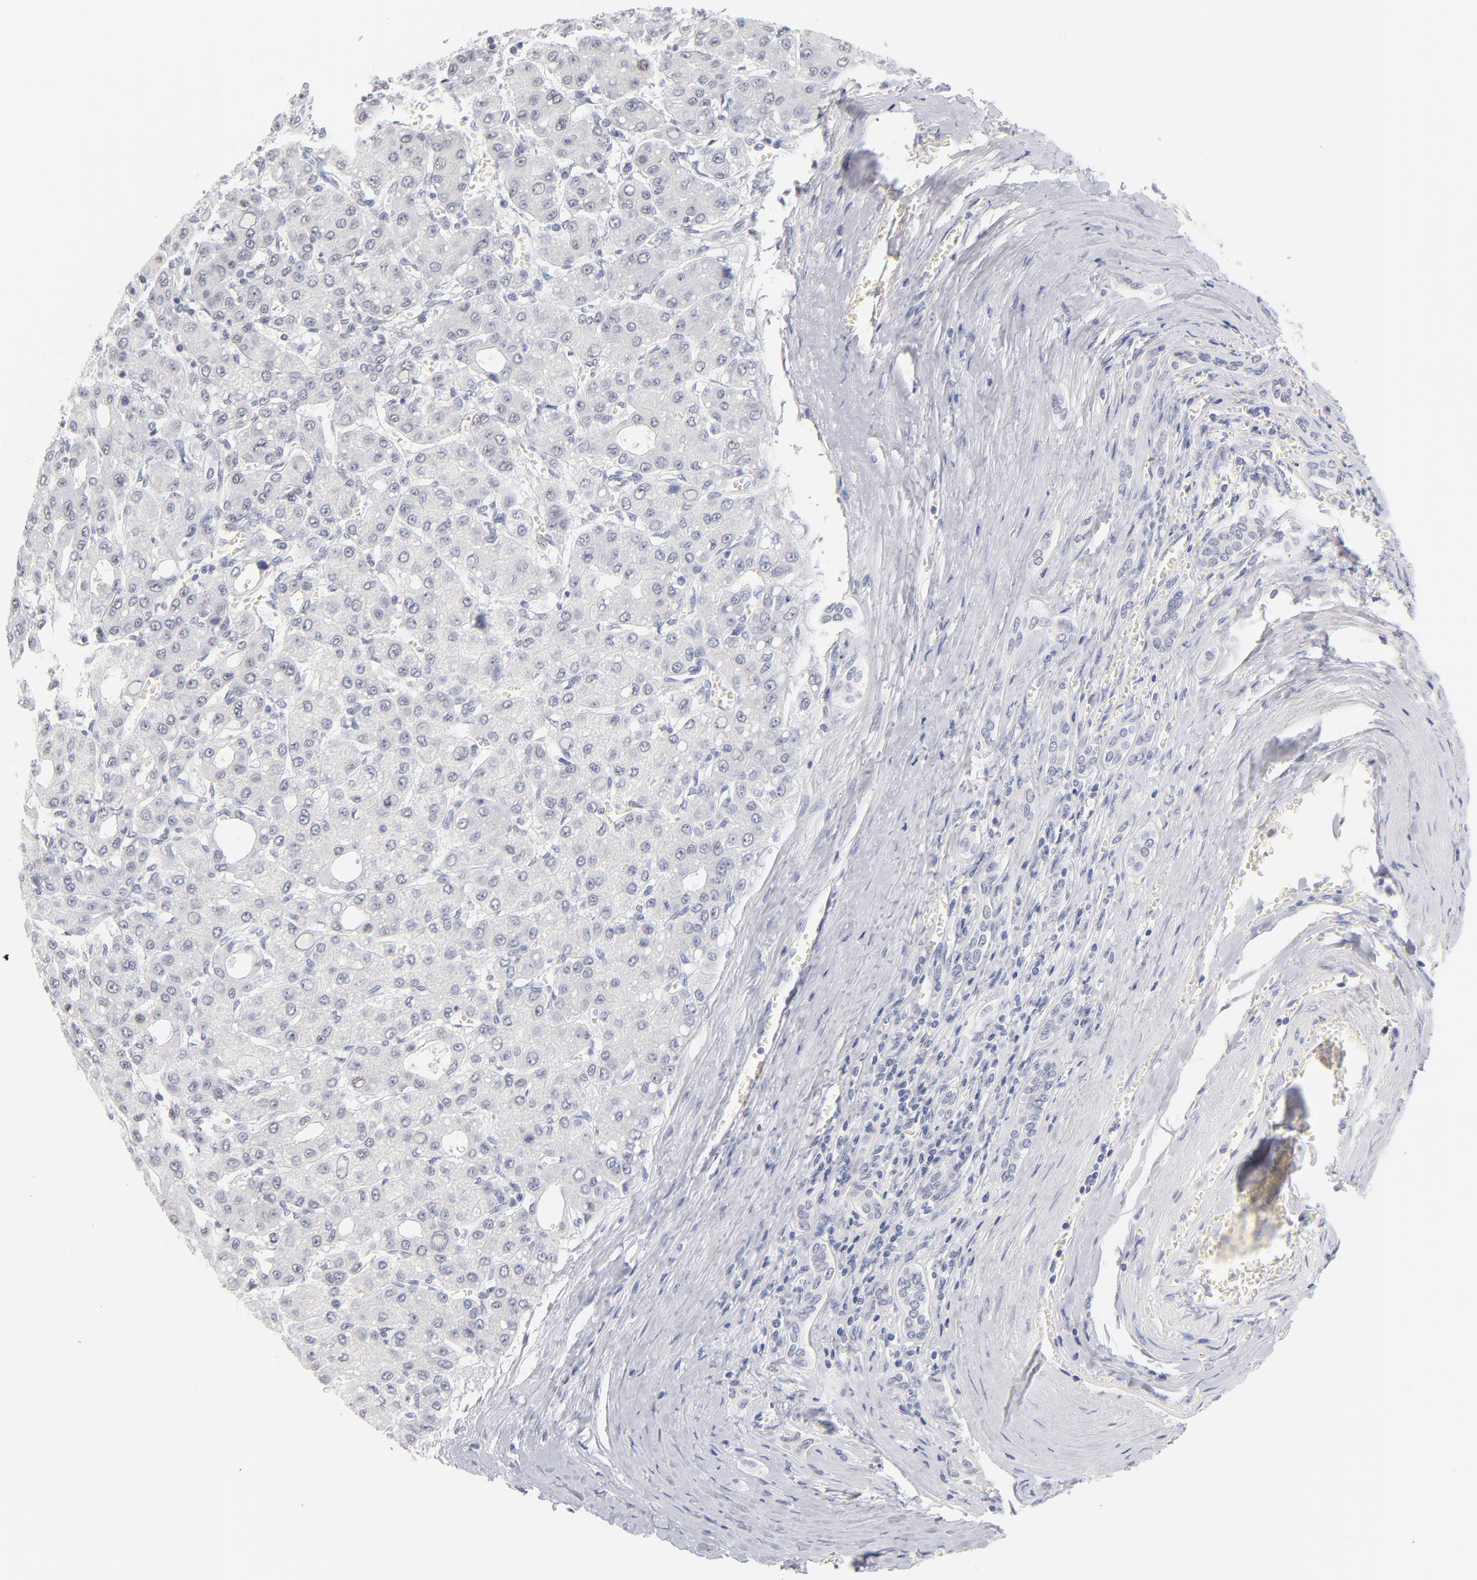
{"staining": {"intensity": "negative", "quantity": "none", "location": "none"}, "tissue": "liver cancer", "cell_type": "Tumor cells", "image_type": "cancer", "snomed": [{"axis": "morphology", "description": "Carcinoma, Hepatocellular, NOS"}, {"axis": "topography", "description": "Liver"}], "caption": "Tumor cells show no significant protein staining in liver cancer (hepatocellular carcinoma).", "gene": "KHNYN", "patient": {"sex": "male", "age": 69}}